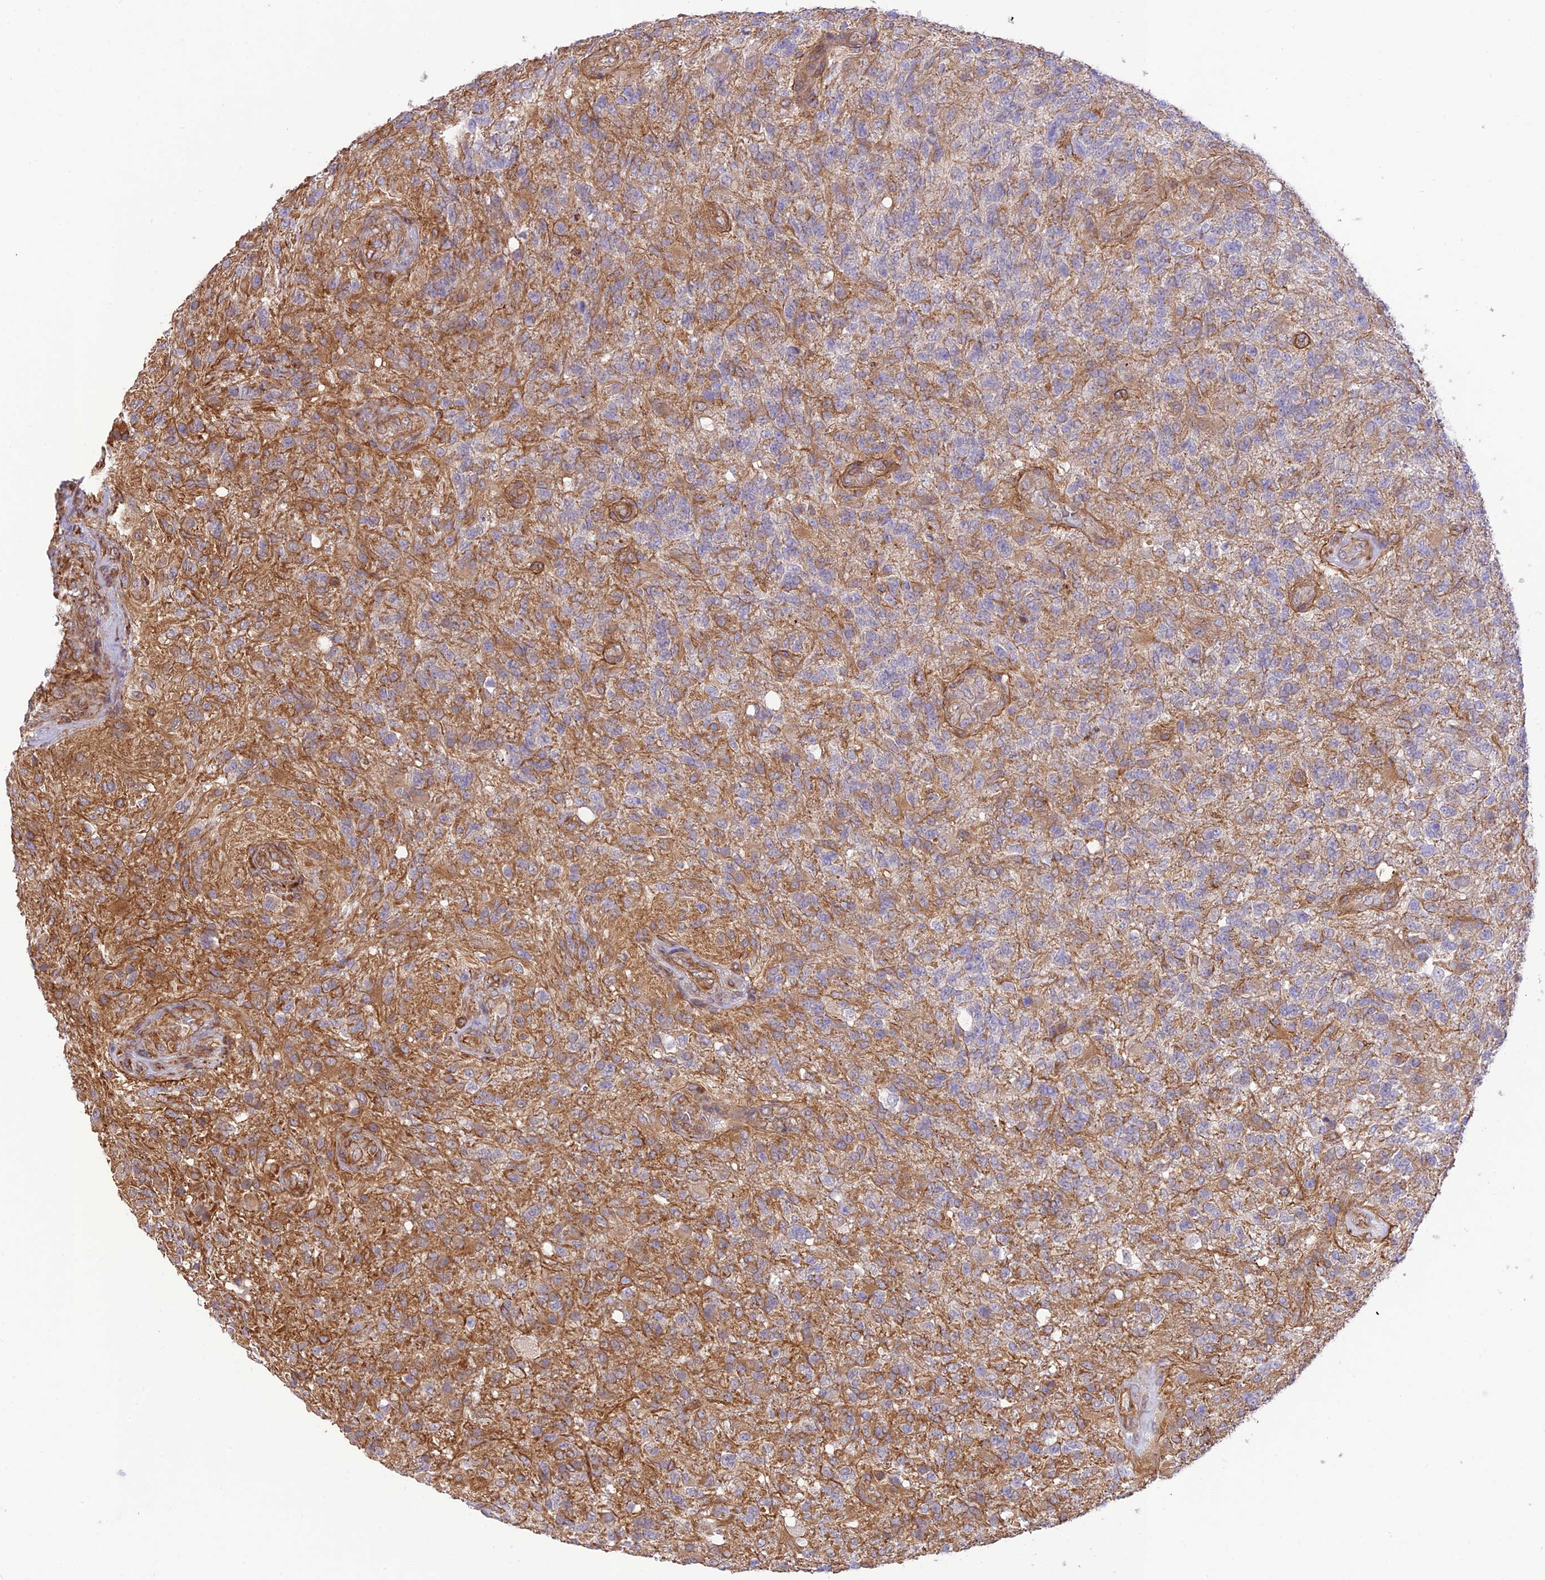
{"staining": {"intensity": "negative", "quantity": "none", "location": "none"}, "tissue": "glioma", "cell_type": "Tumor cells", "image_type": "cancer", "snomed": [{"axis": "morphology", "description": "Glioma, malignant, High grade"}, {"axis": "topography", "description": "Brain"}], "caption": "IHC photomicrograph of glioma stained for a protein (brown), which reveals no positivity in tumor cells.", "gene": "EXOC3L4", "patient": {"sex": "male", "age": 56}}